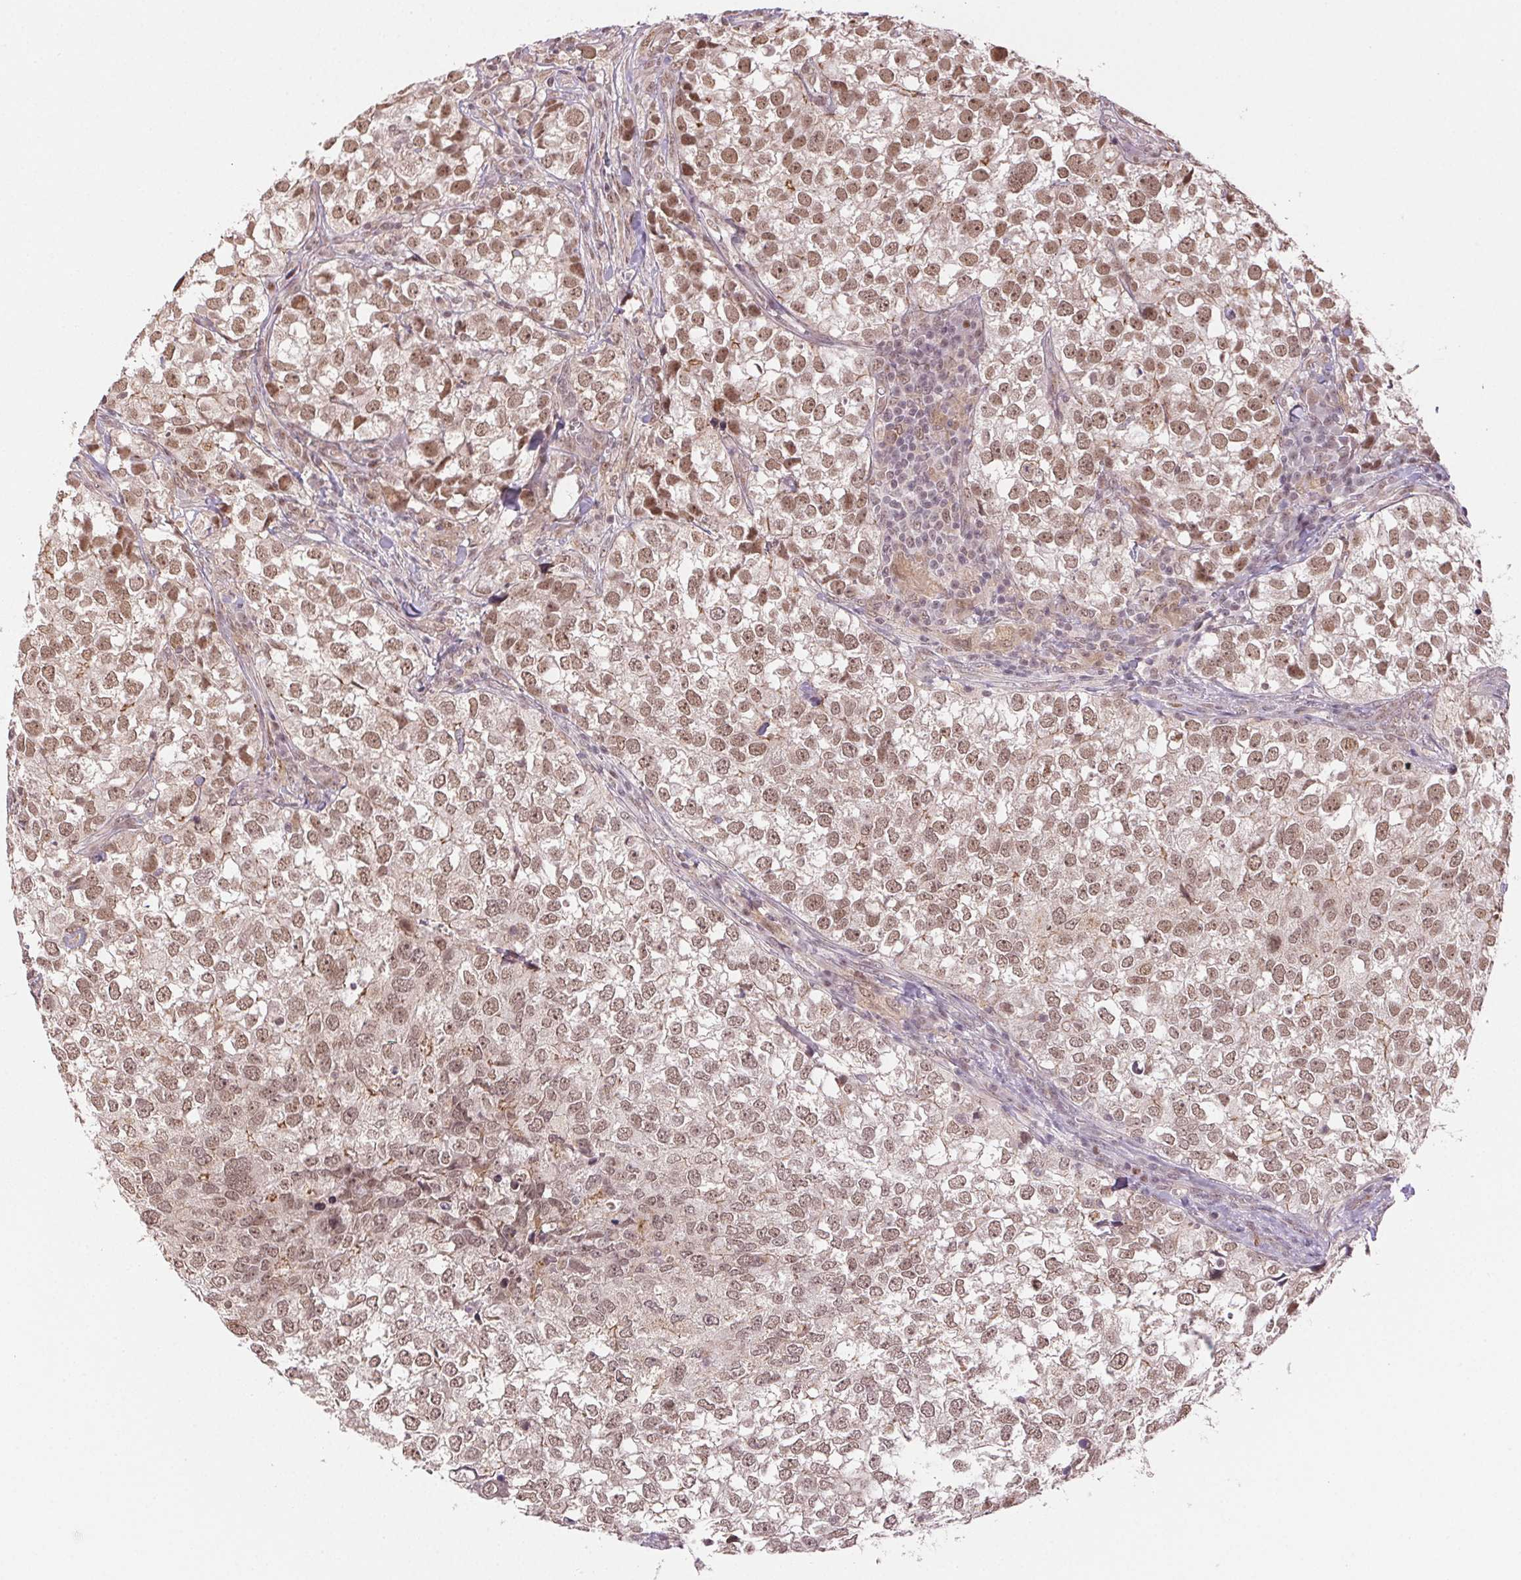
{"staining": {"intensity": "moderate", "quantity": ">75%", "location": "nuclear"}, "tissue": "breast cancer", "cell_type": "Tumor cells", "image_type": "cancer", "snomed": [{"axis": "morphology", "description": "Duct carcinoma"}, {"axis": "topography", "description": "Breast"}], "caption": "IHC (DAB) staining of human breast infiltrating ductal carcinoma shows moderate nuclear protein positivity in approximately >75% of tumor cells.", "gene": "GRHL3", "patient": {"sex": "female", "age": 30}}